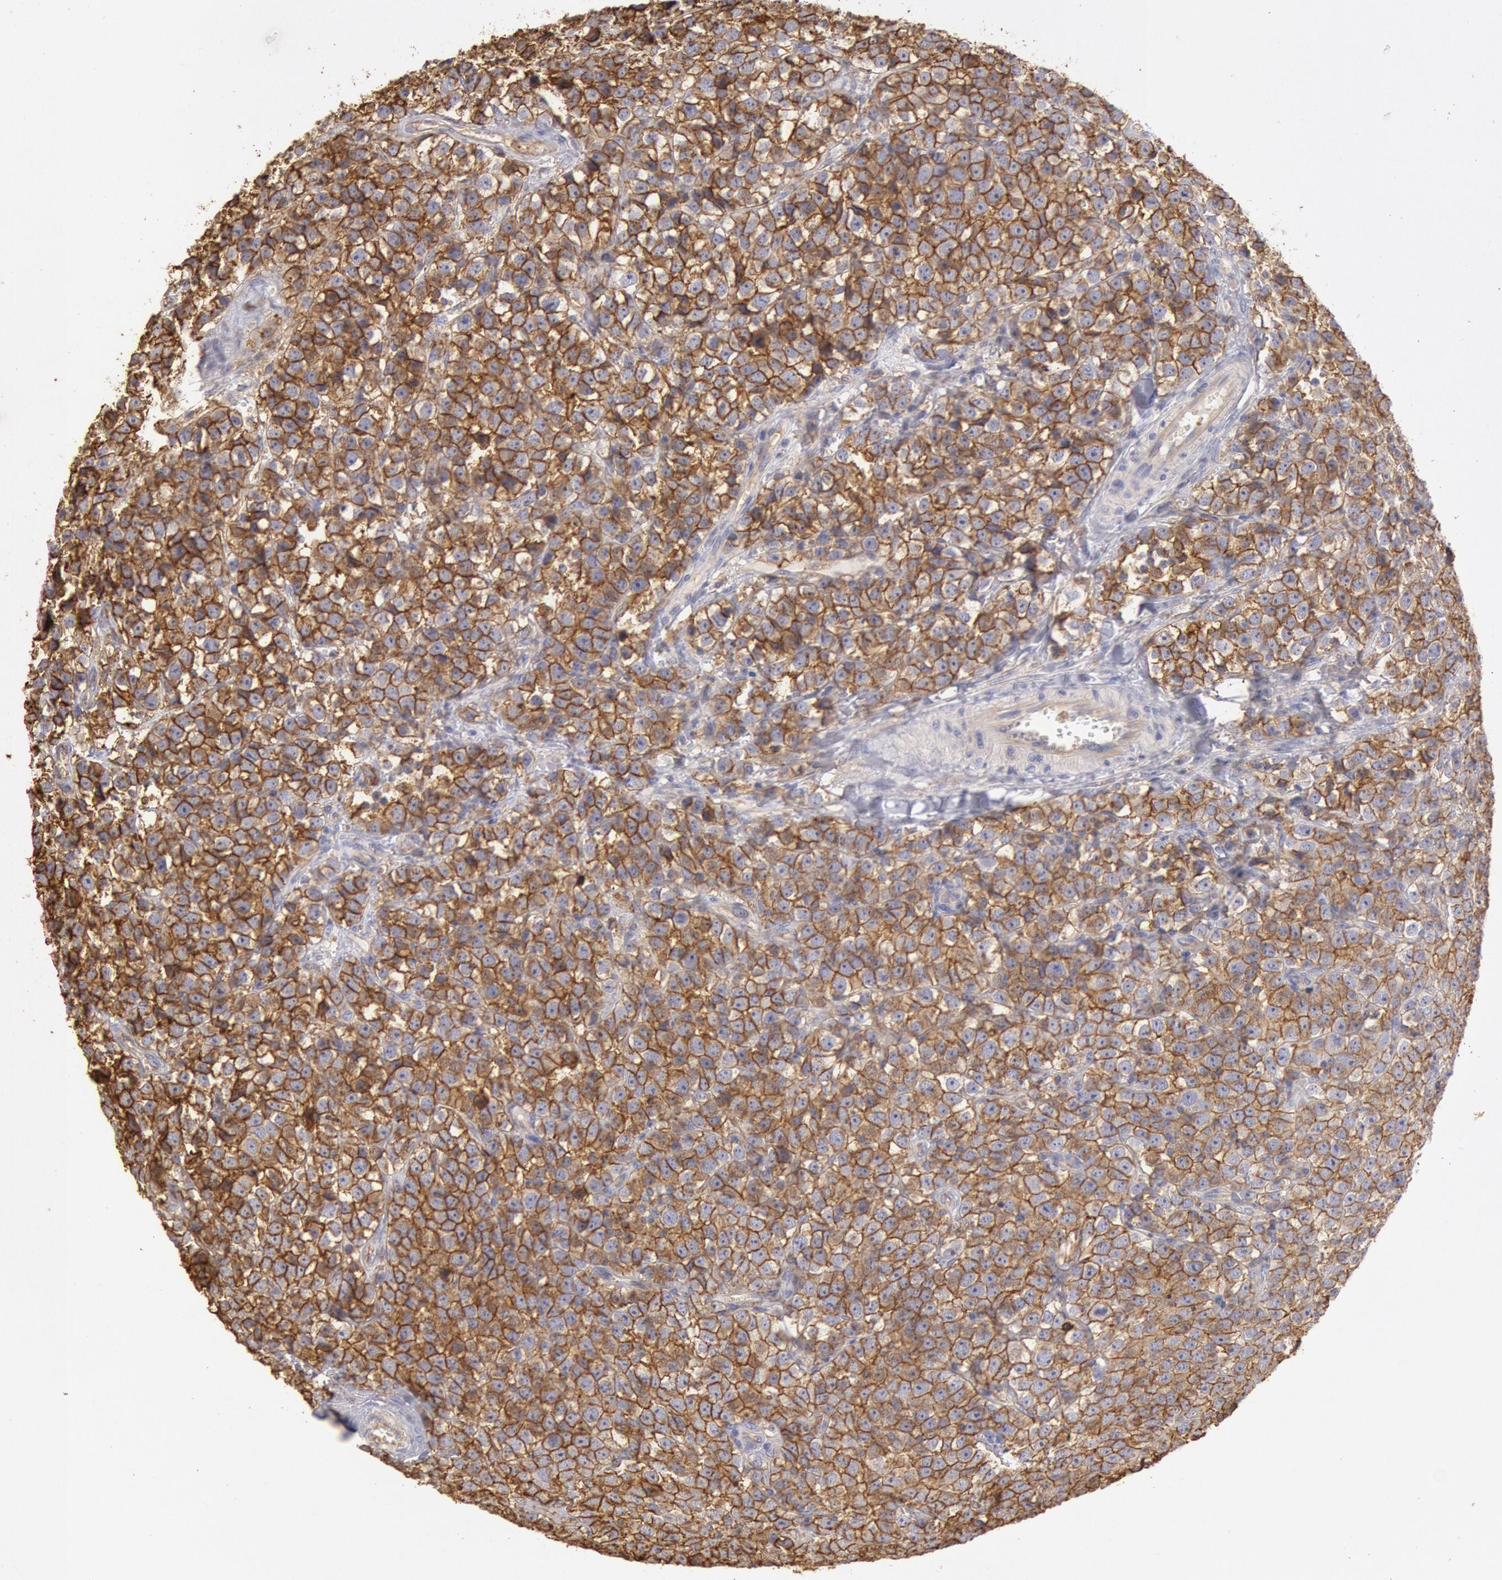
{"staining": {"intensity": "strong", "quantity": ">75%", "location": "cytoplasmic/membranous"}, "tissue": "testis cancer", "cell_type": "Tumor cells", "image_type": "cancer", "snomed": [{"axis": "morphology", "description": "Seminoma, NOS"}, {"axis": "topography", "description": "Testis"}], "caption": "The immunohistochemical stain highlights strong cytoplasmic/membranous expression in tumor cells of seminoma (testis) tissue. The protein of interest is shown in brown color, while the nuclei are stained blue.", "gene": "SNAP23", "patient": {"sex": "male", "age": 25}}